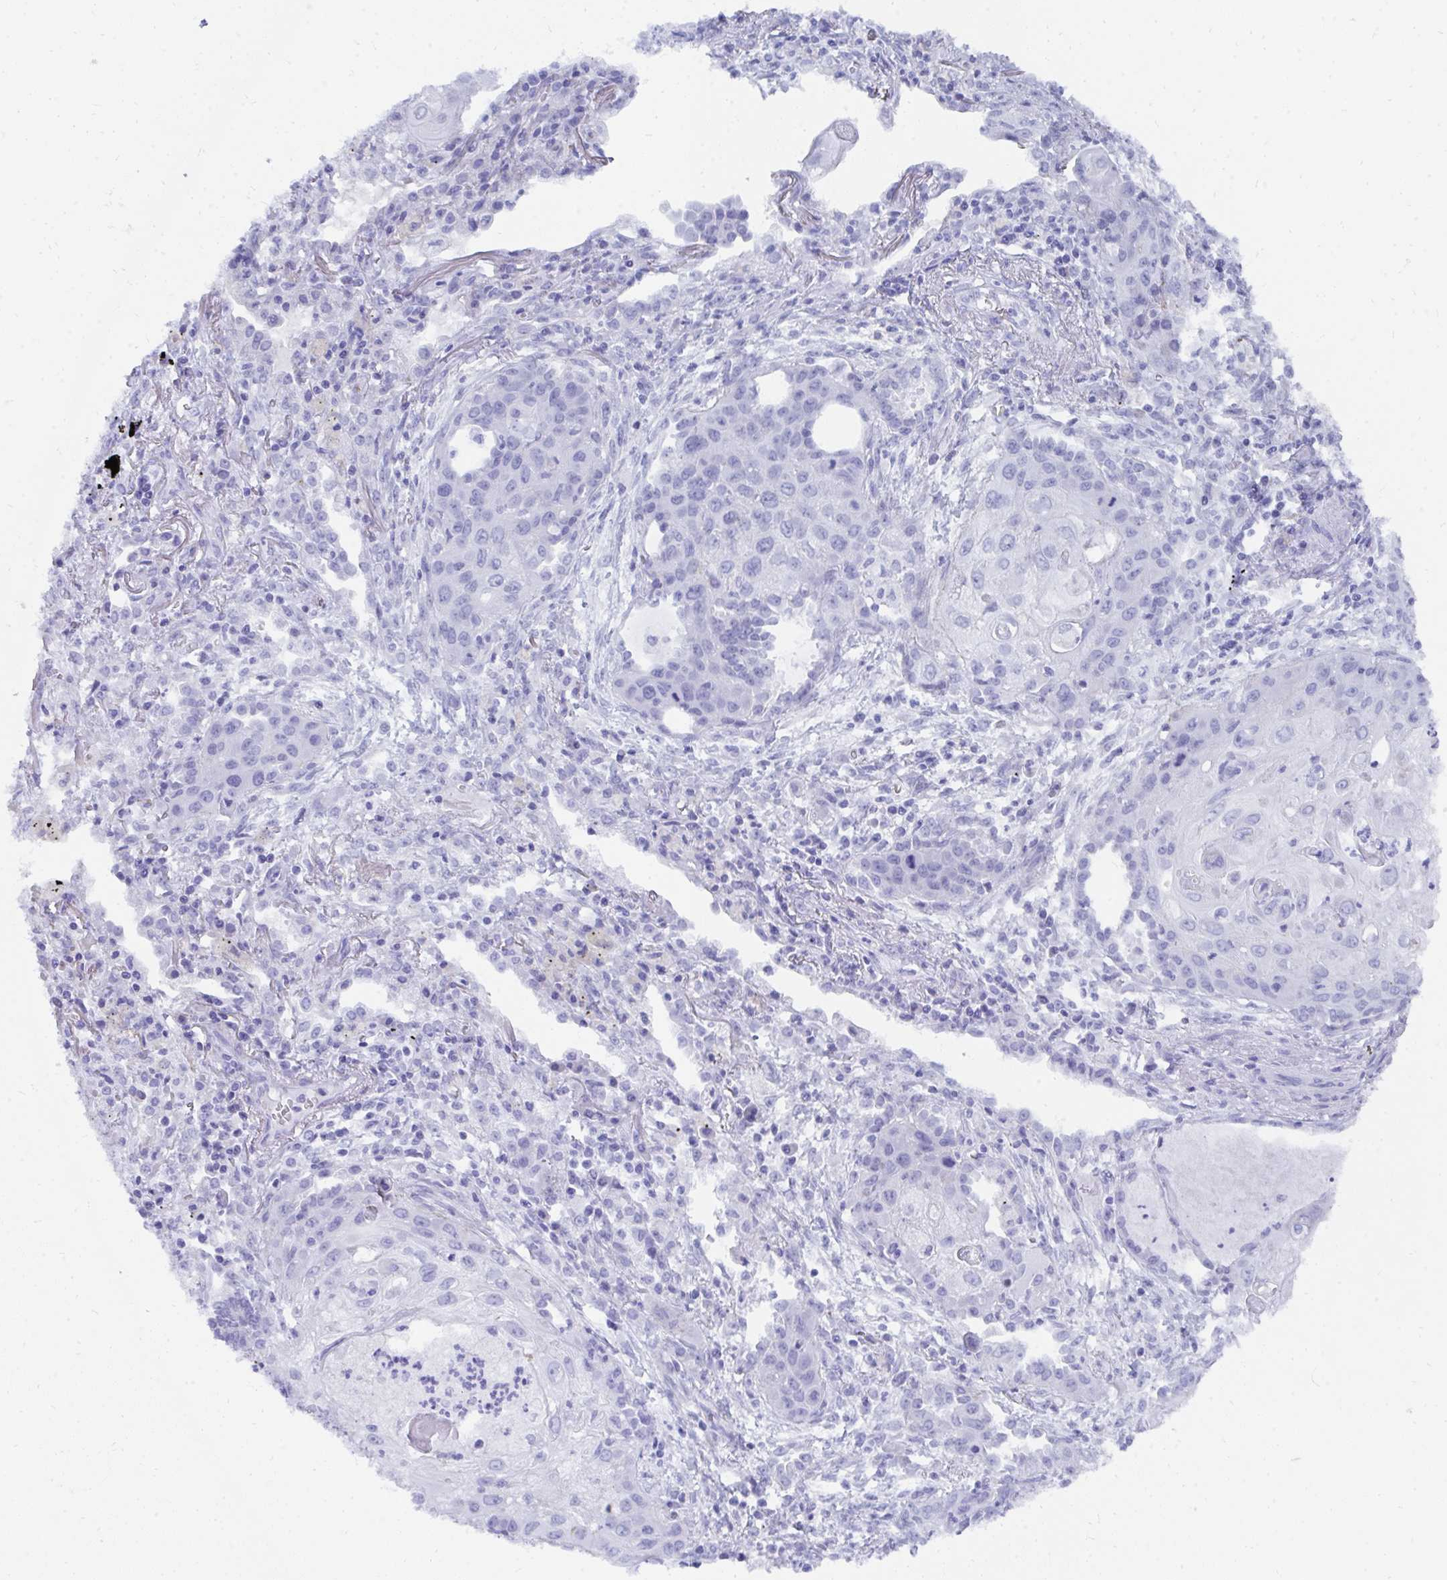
{"staining": {"intensity": "negative", "quantity": "none", "location": "none"}, "tissue": "lung cancer", "cell_type": "Tumor cells", "image_type": "cancer", "snomed": [{"axis": "morphology", "description": "Squamous cell carcinoma, NOS"}, {"axis": "topography", "description": "Lung"}], "caption": "Immunohistochemistry of squamous cell carcinoma (lung) exhibits no staining in tumor cells.", "gene": "MROH2B", "patient": {"sex": "male", "age": 71}}